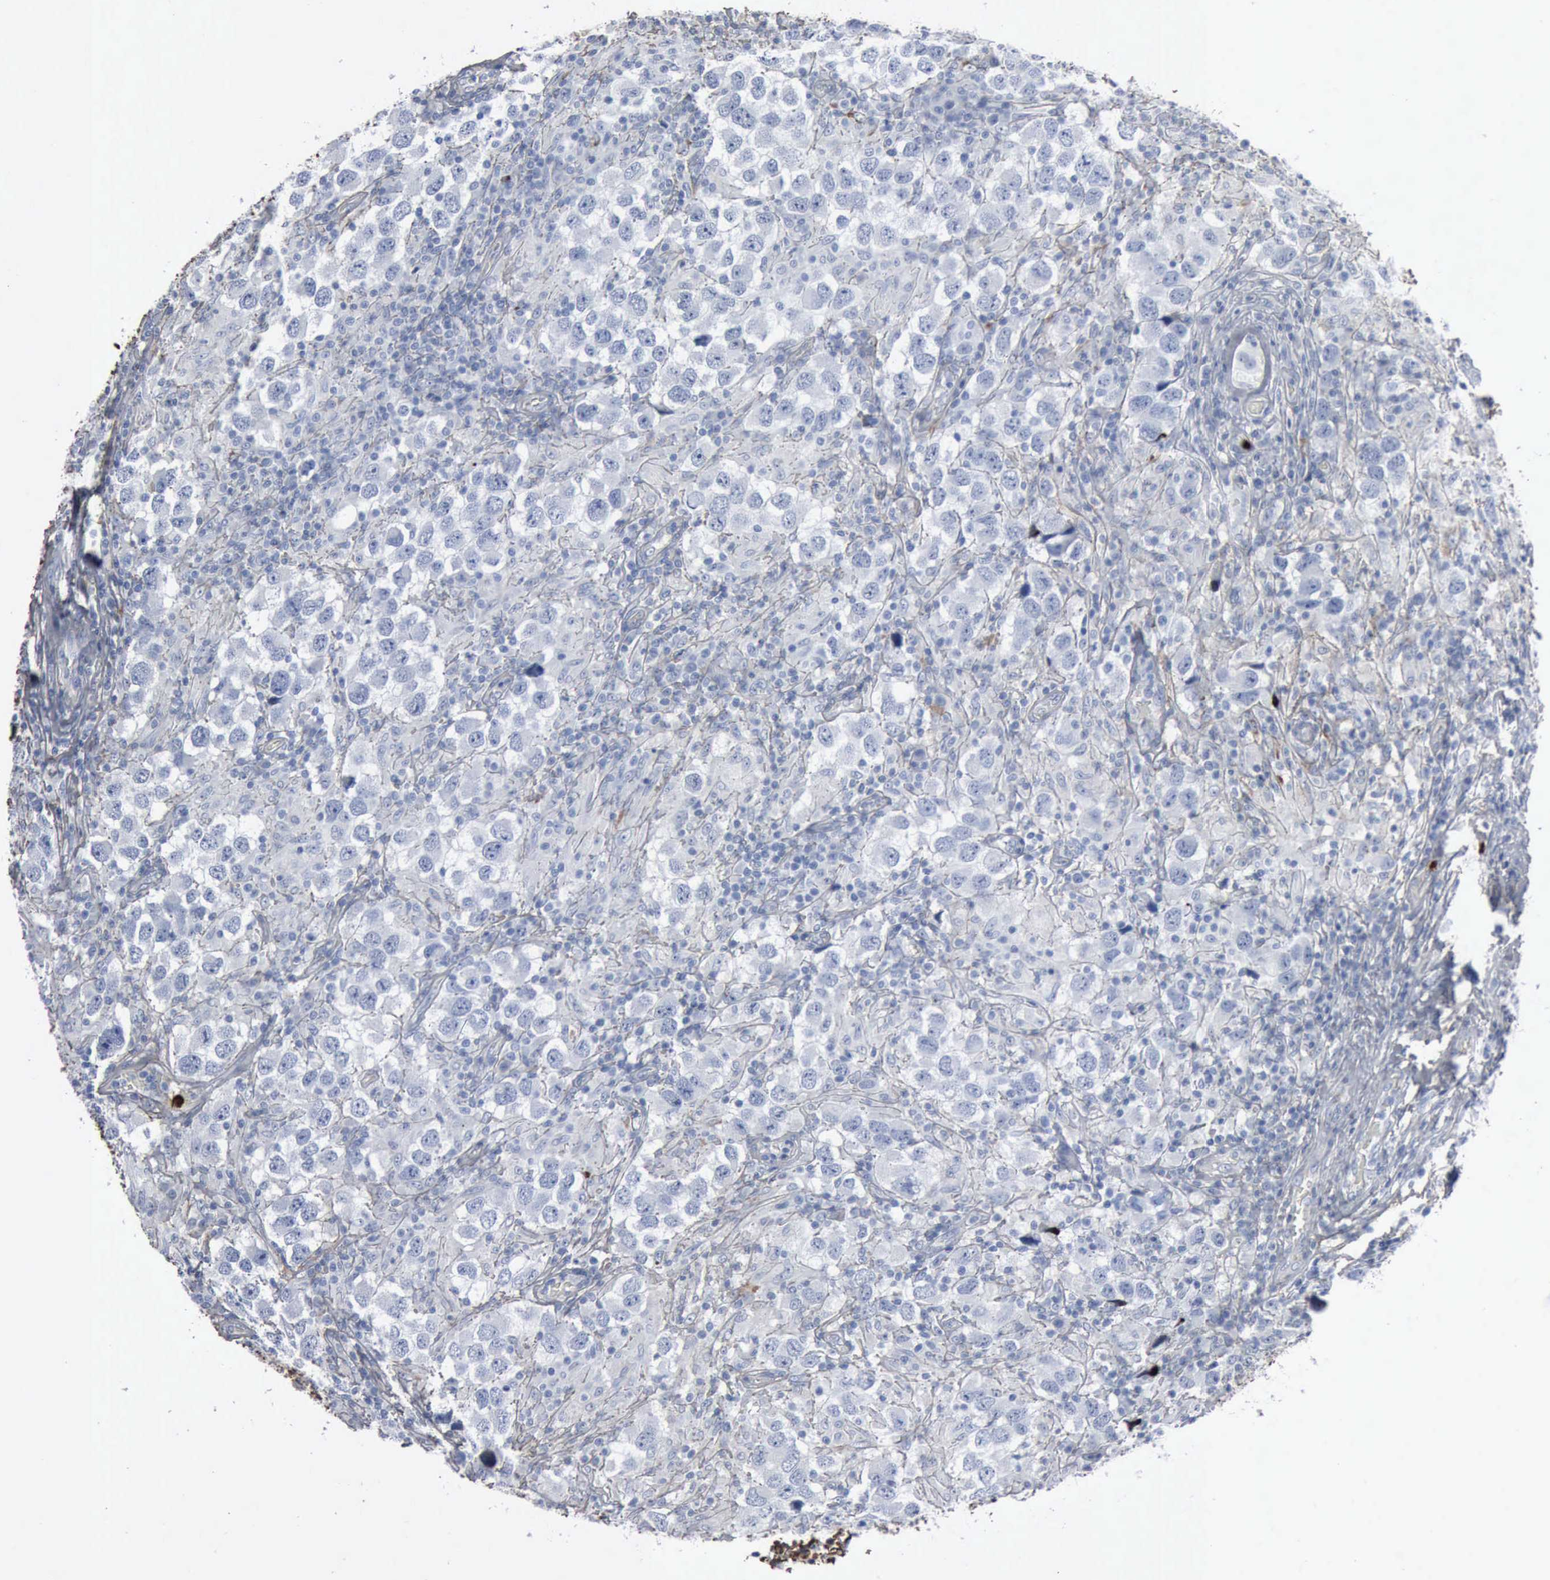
{"staining": {"intensity": "negative", "quantity": "none", "location": "none"}, "tissue": "testis cancer", "cell_type": "Tumor cells", "image_type": "cancer", "snomed": [{"axis": "morphology", "description": "Carcinoma, Embryonal, NOS"}, {"axis": "topography", "description": "Testis"}], "caption": "IHC of testis embryonal carcinoma reveals no staining in tumor cells.", "gene": "FN1", "patient": {"sex": "male", "age": 21}}